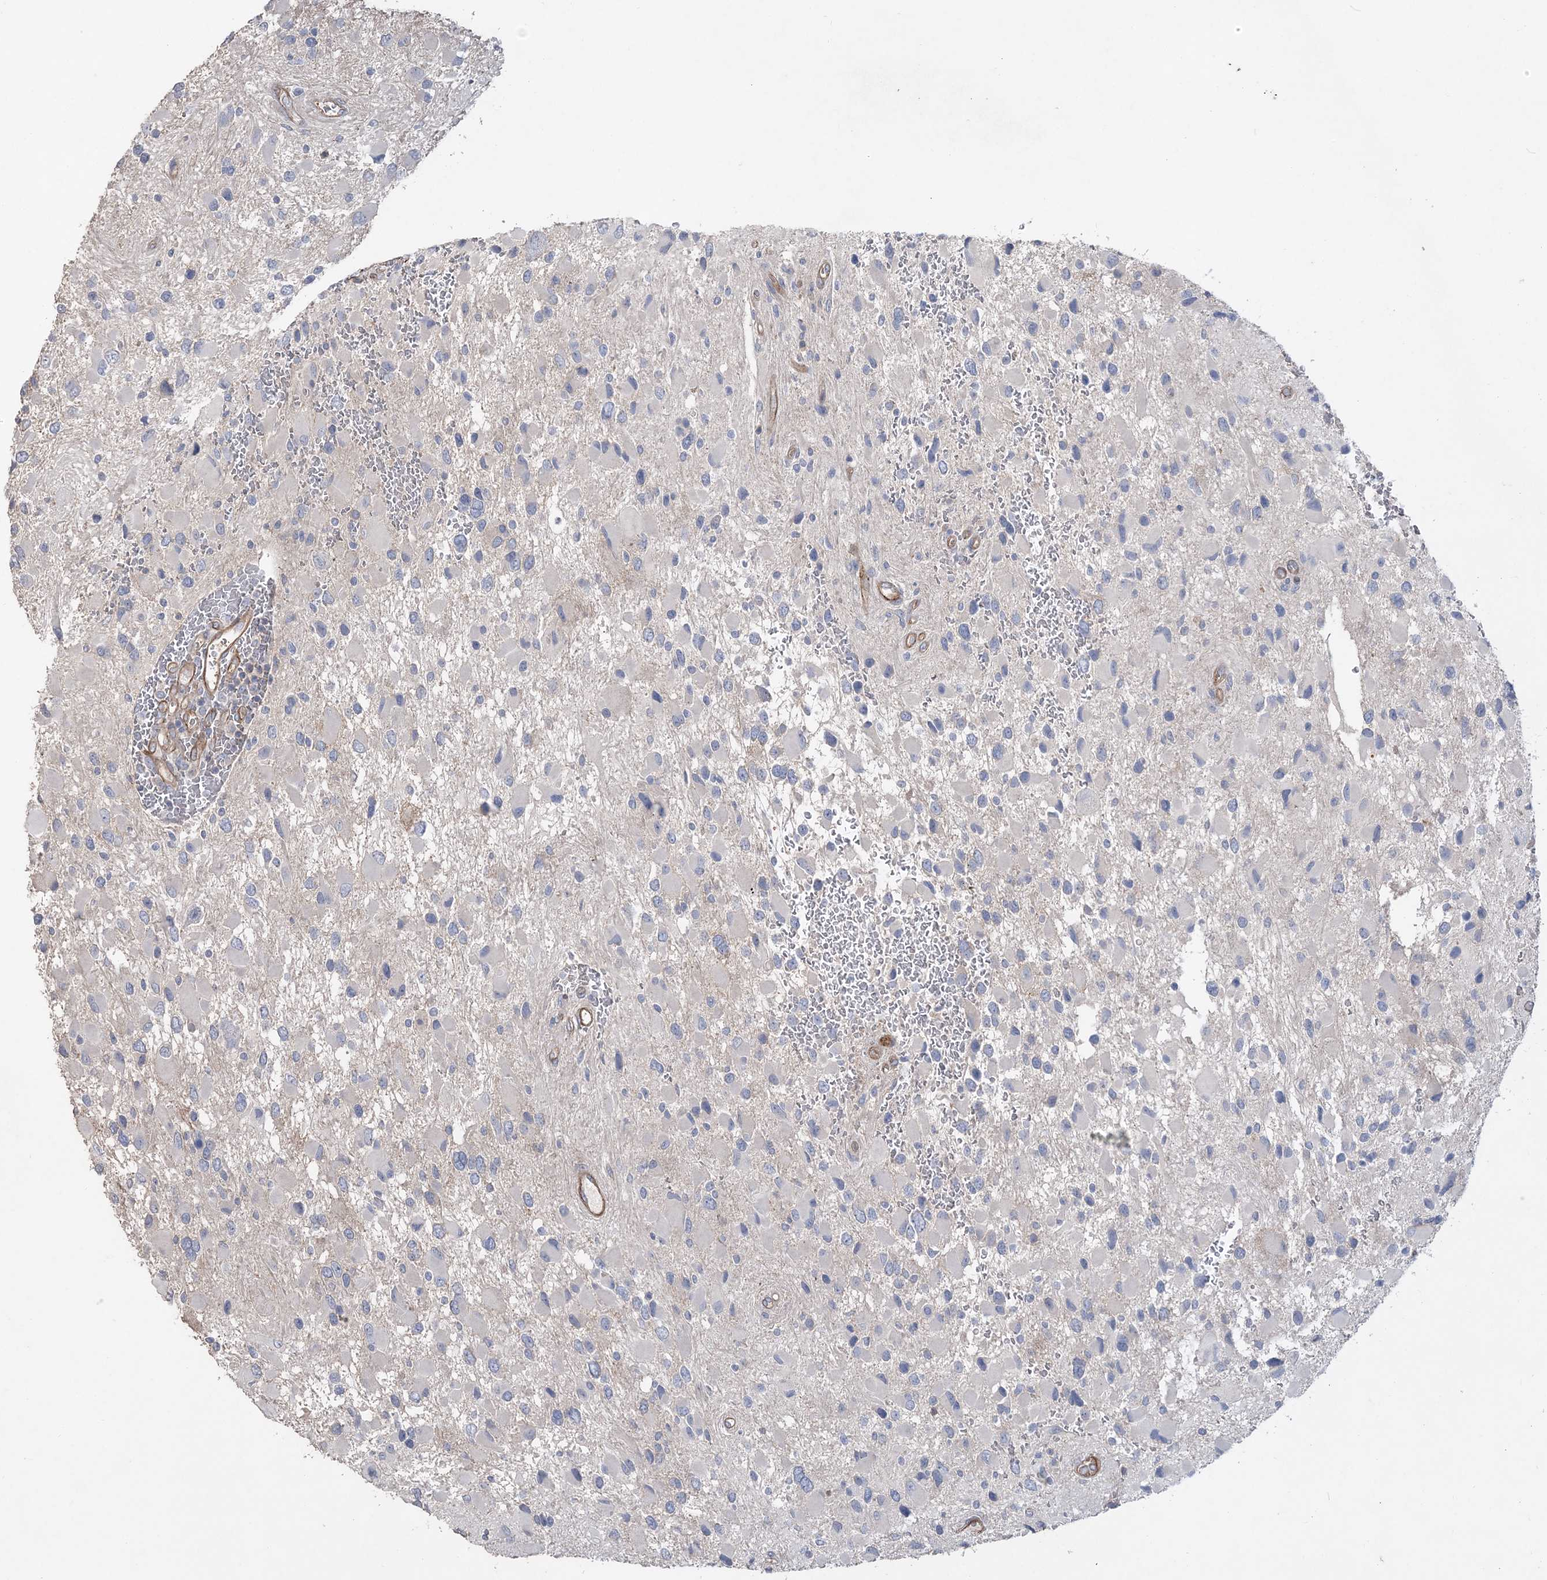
{"staining": {"intensity": "negative", "quantity": "none", "location": "none"}, "tissue": "glioma", "cell_type": "Tumor cells", "image_type": "cancer", "snomed": [{"axis": "morphology", "description": "Glioma, malignant, High grade"}, {"axis": "topography", "description": "Brain"}], "caption": "A high-resolution micrograph shows immunohistochemistry staining of malignant glioma (high-grade), which exhibits no significant positivity in tumor cells.", "gene": "PIGC", "patient": {"sex": "male", "age": 53}}